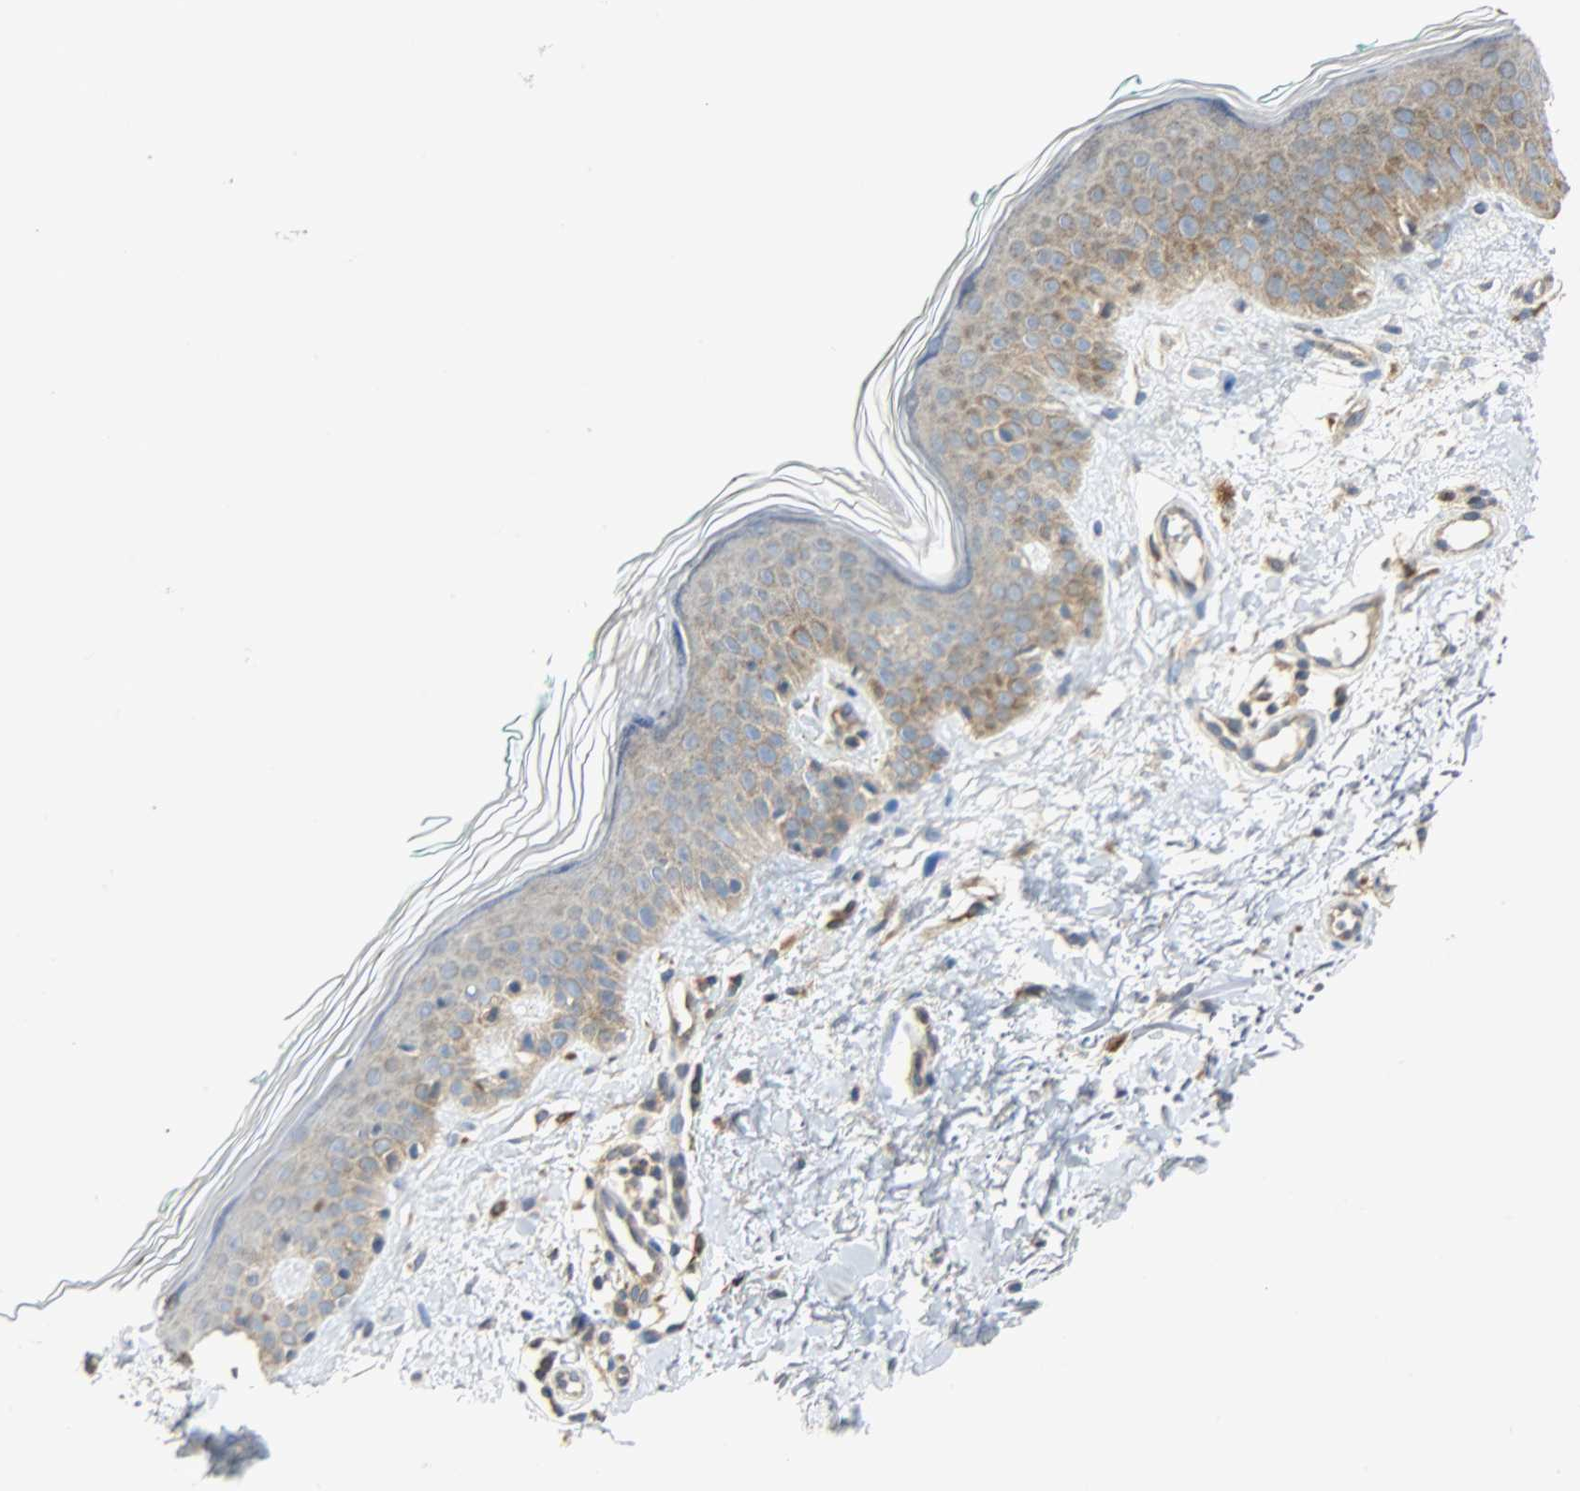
{"staining": {"intensity": "weak", "quantity": "25%-75%", "location": "cytoplasmic/membranous"}, "tissue": "skin", "cell_type": "Fibroblasts", "image_type": "normal", "snomed": [{"axis": "morphology", "description": "Normal tissue, NOS"}, {"axis": "topography", "description": "Skin"}], "caption": "Protein staining of unremarkable skin exhibits weak cytoplasmic/membranous staining in approximately 25%-75% of fibroblasts.", "gene": "GIT2", "patient": {"sex": "male", "age": 71}}